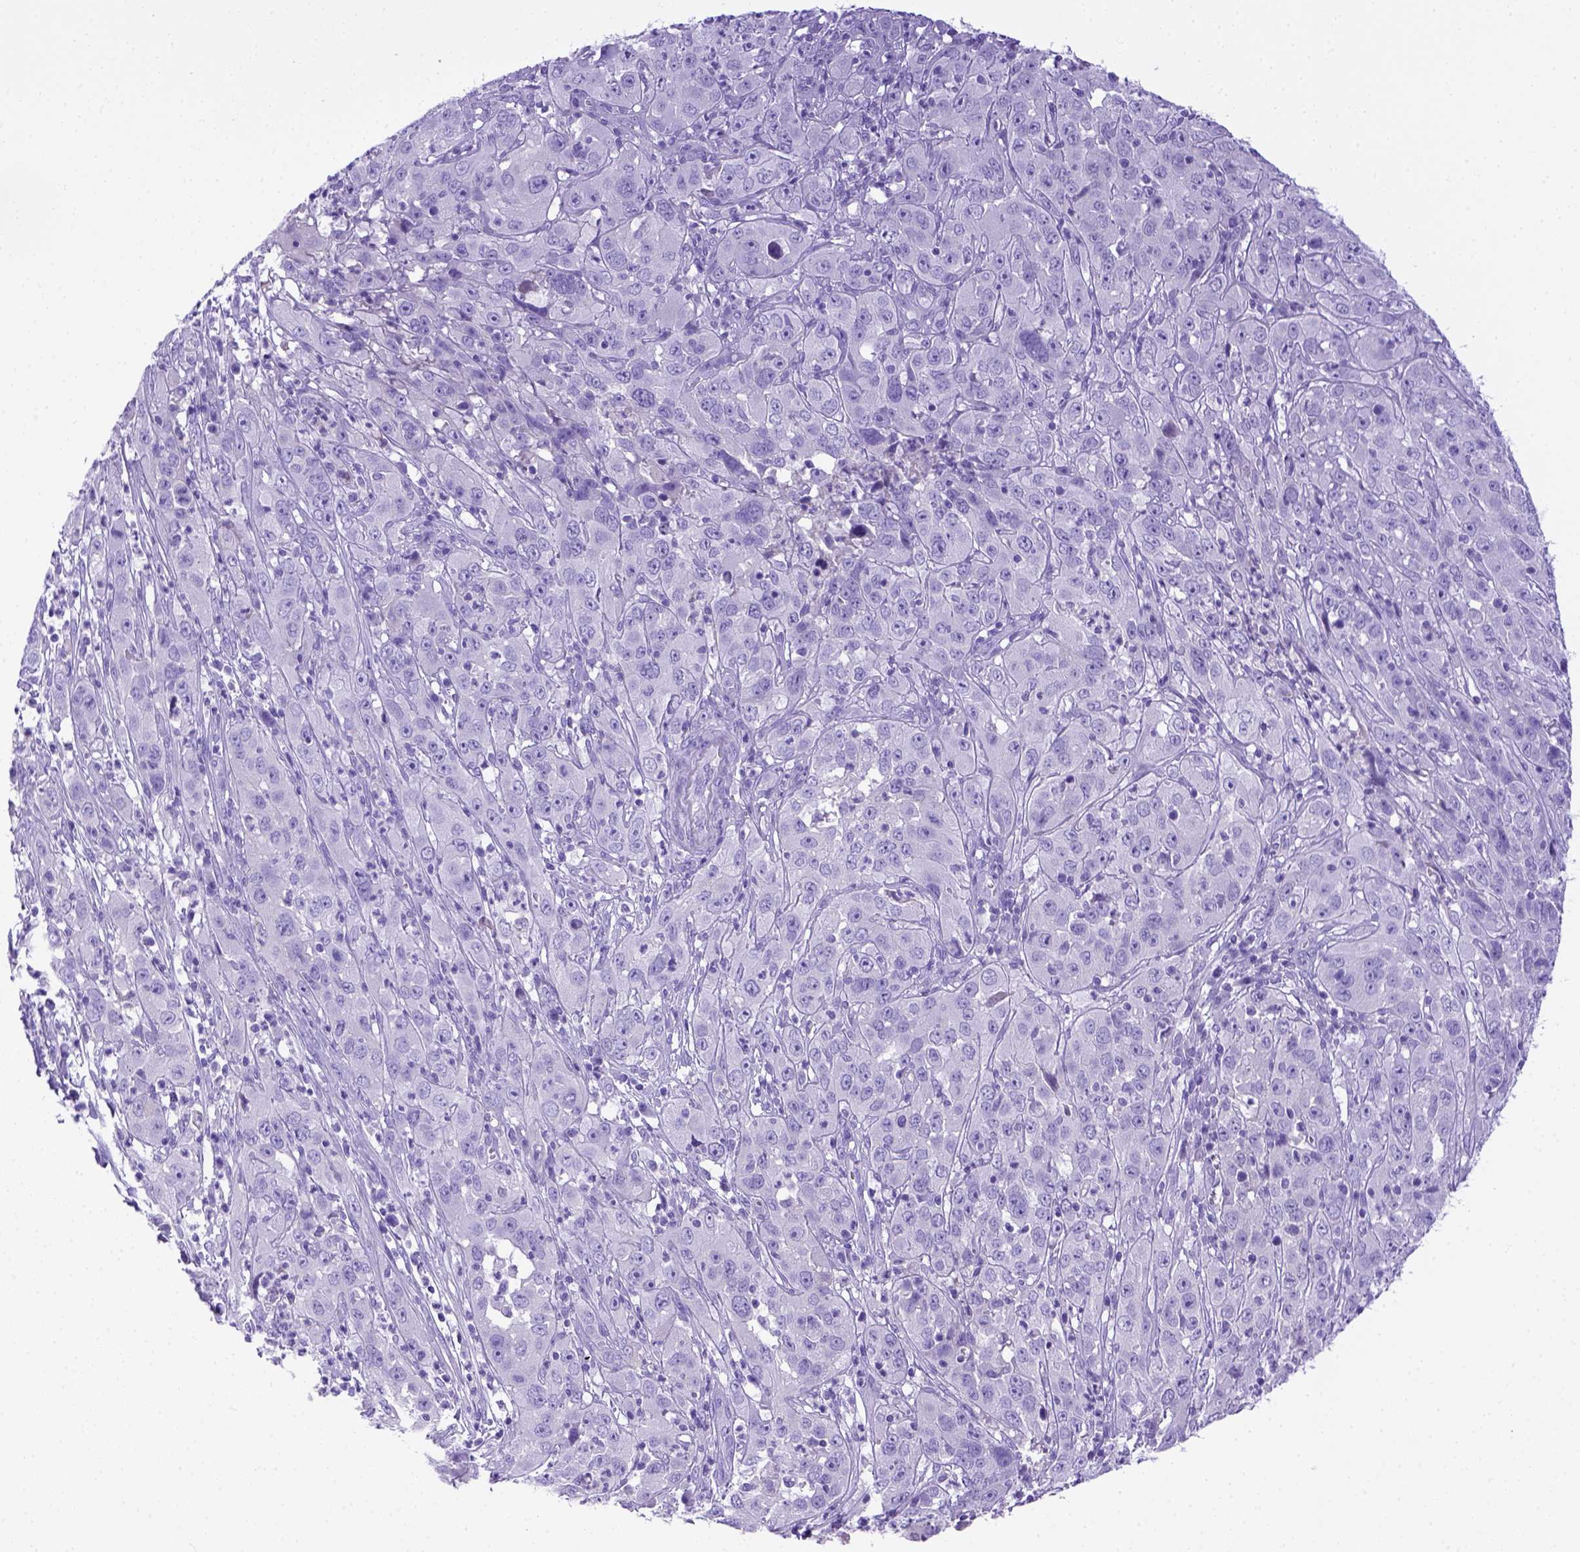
{"staining": {"intensity": "negative", "quantity": "none", "location": "none"}, "tissue": "cervical cancer", "cell_type": "Tumor cells", "image_type": "cancer", "snomed": [{"axis": "morphology", "description": "Squamous cell carcinoma, NOS"}, {"axis": "topography", "description": "Cervix"}], "caption": "This is an IHC photomicrograph of cervical cancer (squamous cell carcinoma). There is no expression in tumor cells.", "gene": "ITIH4", "patient": {"sex": "female", "age": 32}}